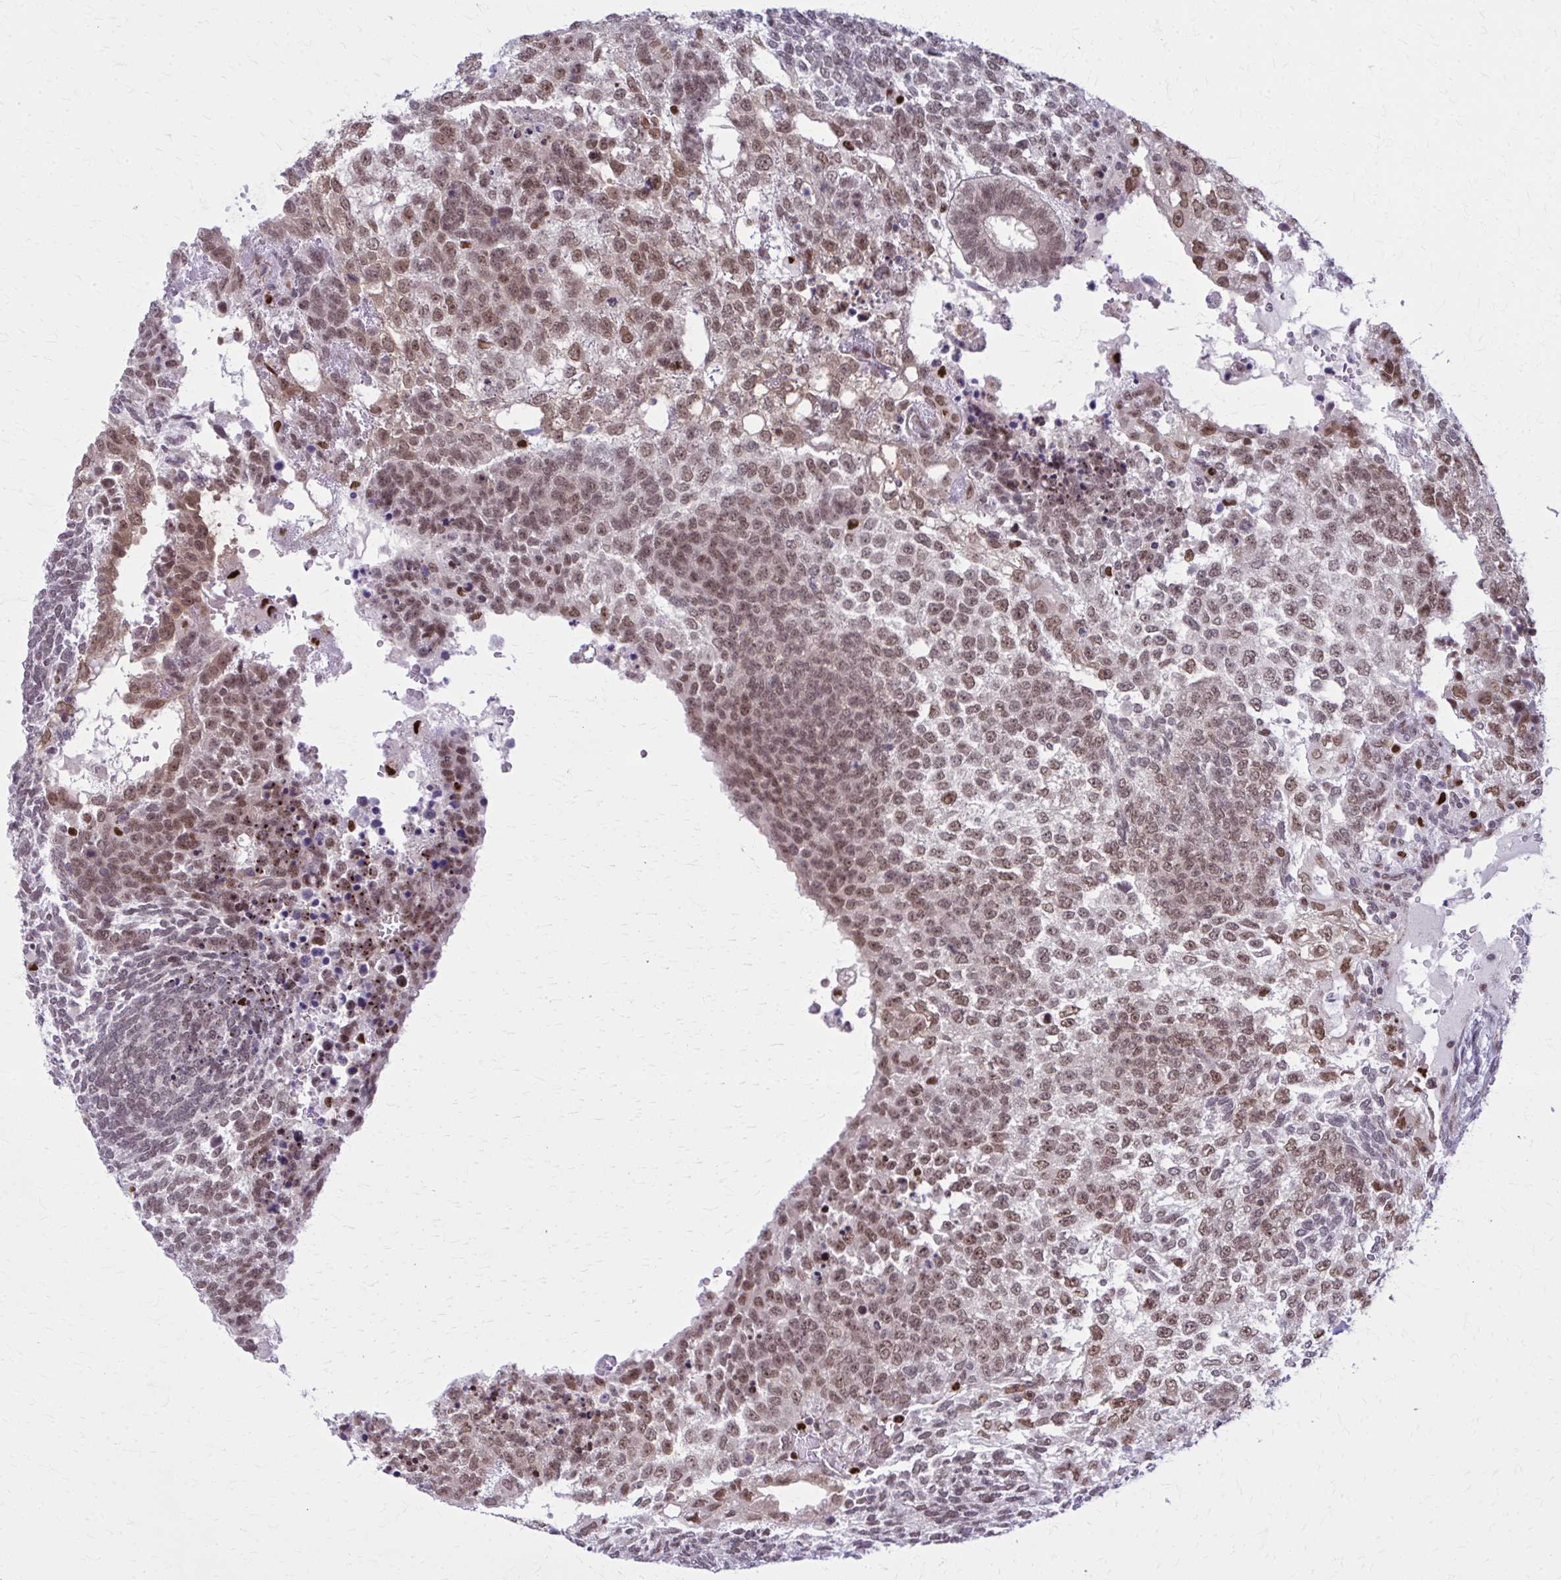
{"staining": {"intensity": "moderate", "quantity": ">75%", "location": "nuclear"}, "tissue": "testis cancer", "cell_type": "Tumor cells", "image_type": "cancer", "snomed": [{"axis": "morphology", "description": "Carcinoma, Embryonal, NOS"}, {"axis": "topography", "description": "Testis"}], "caption": "Moderate nuclear staining is identified in about >75% of tumor cells in embryonal carcinoma (testis).", "gene": "ZNF559", "patient": {"sex": "male", "age": 23}}